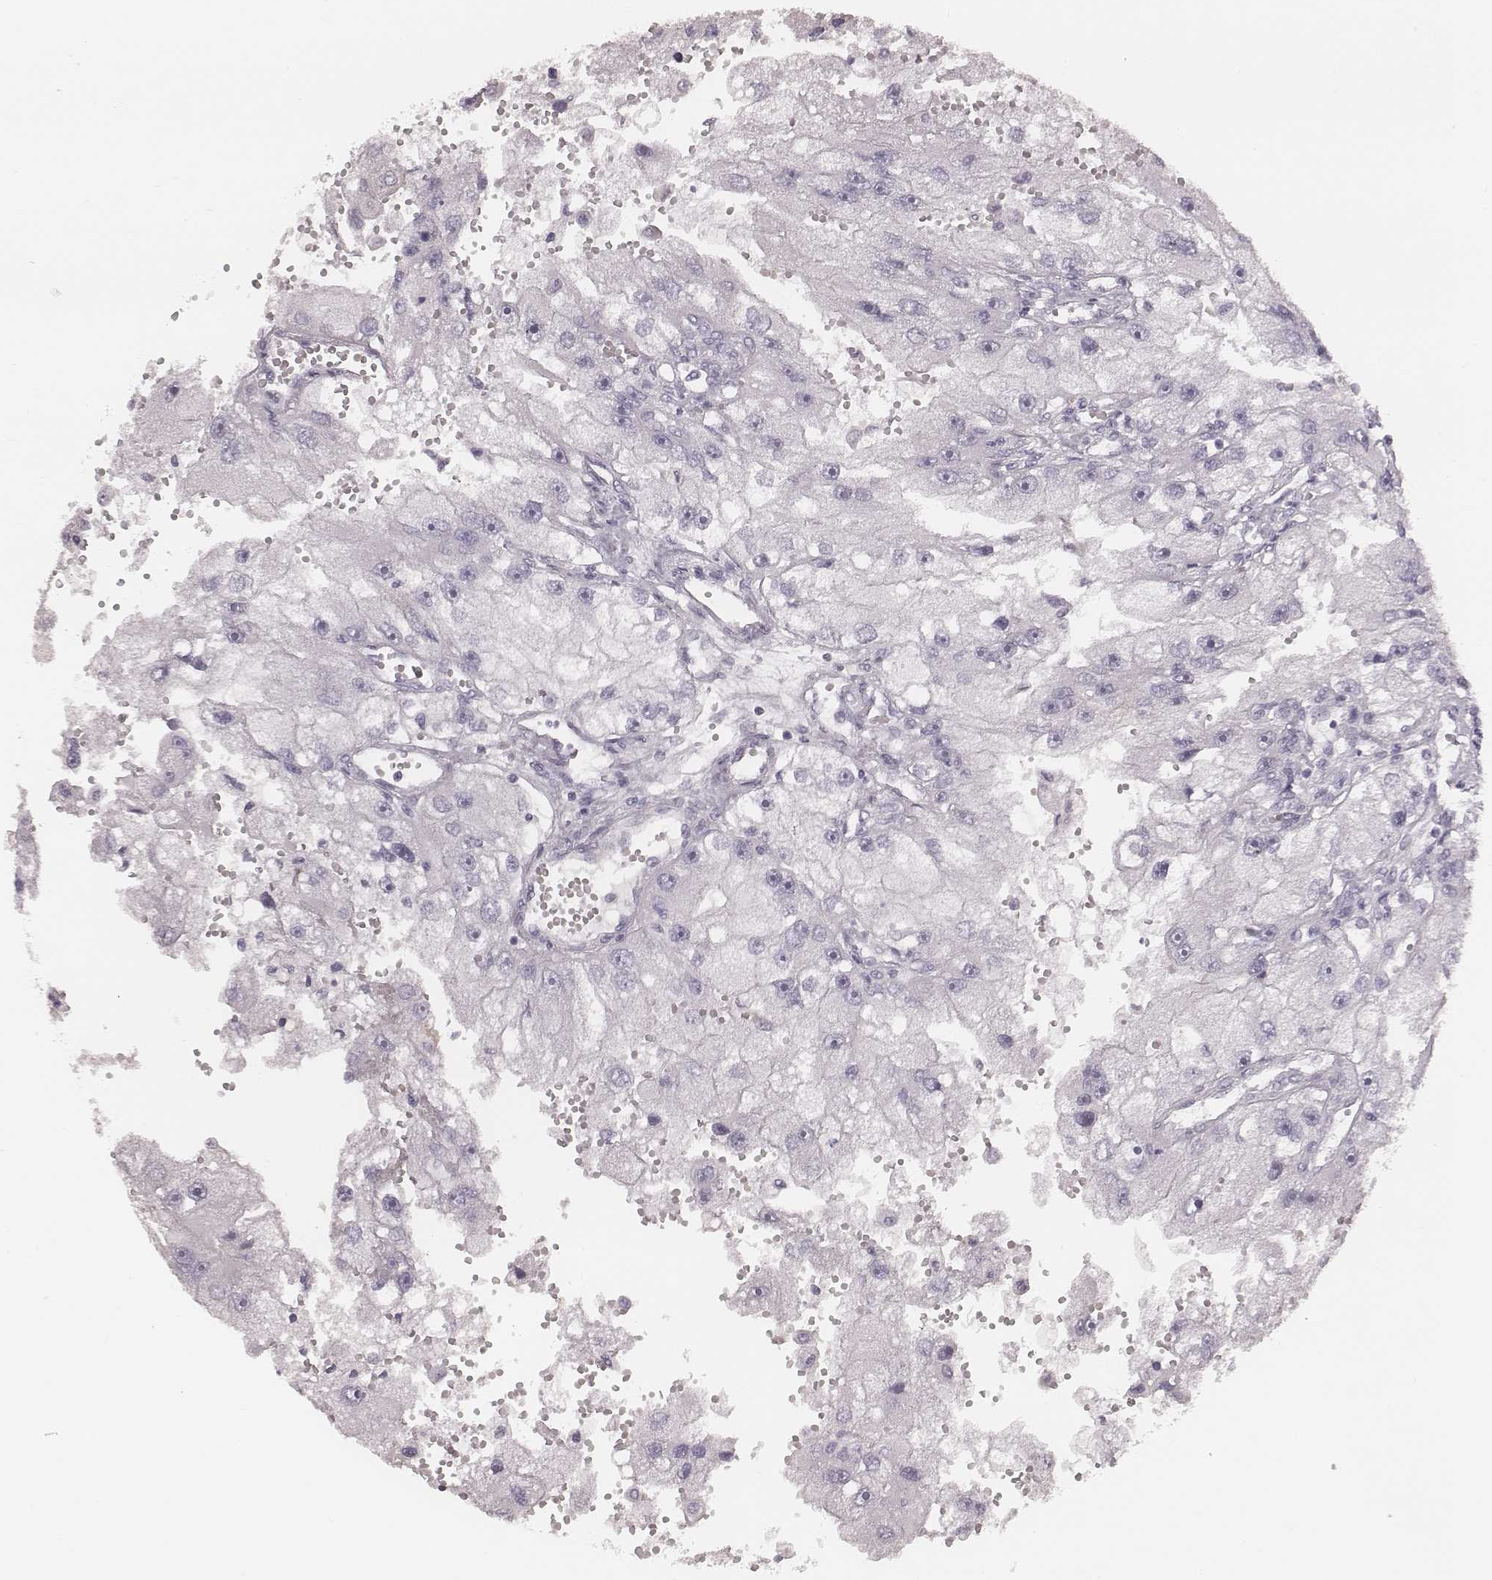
{"staining": {"intensity": "negative", "quantity": "none", "location": "none"}, "tissue": "renal cancer", "cell_type": "Tumor cells", "image_type": "cancer", "snomed": [{"axis": "morphology", "description": "Adenocarcinoma, NOS"}, {"axis": "topography", "description": "Kidney"}], "caption": "Immunohistochemical staining of human renal cancer (adenocarcinoma) shows no significant staining in tumor cells.", "gene": "S100Z", "patient": {"sex": "male", "age": 63}}